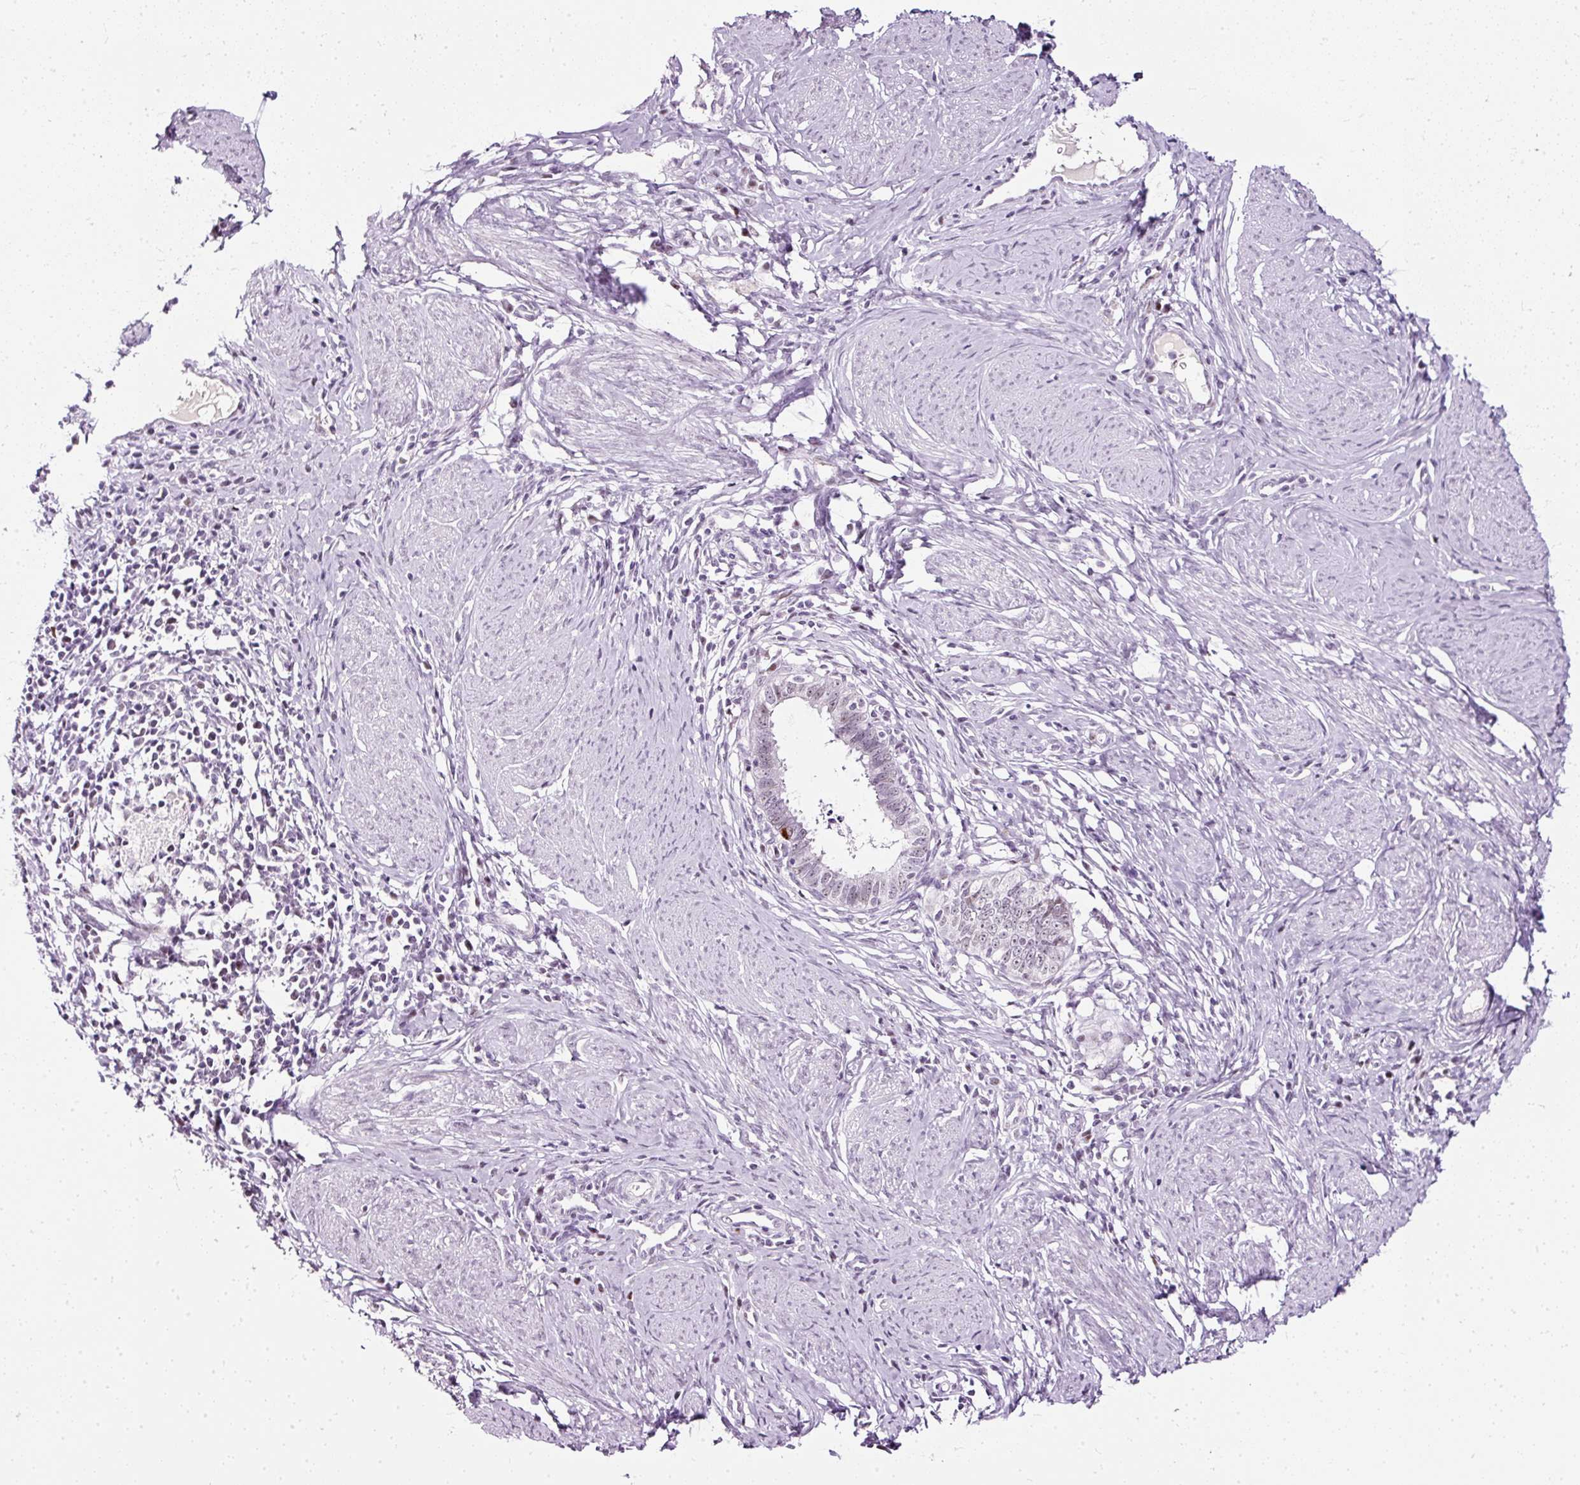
{"staining": {"intensity": "weak", "quantity": "25%-75%", "location": "nuclear"}, "tissue": "cervical cancer", "cell_type": "Tumor cells", "image_type": "cancer", "snomed": [{"axis": "morphology", "description": "Adenocarcinoma, NOS"}, {"axis": "topography", "description": "Cervix"}], "caption": "A micrograph of cervical cancer (adenocarcinoma) stained for a protein displays weak nuclear brown staining in tumor cells.", "gene": "PDE6B", "patient": {"sex": "female", "age": 36}}